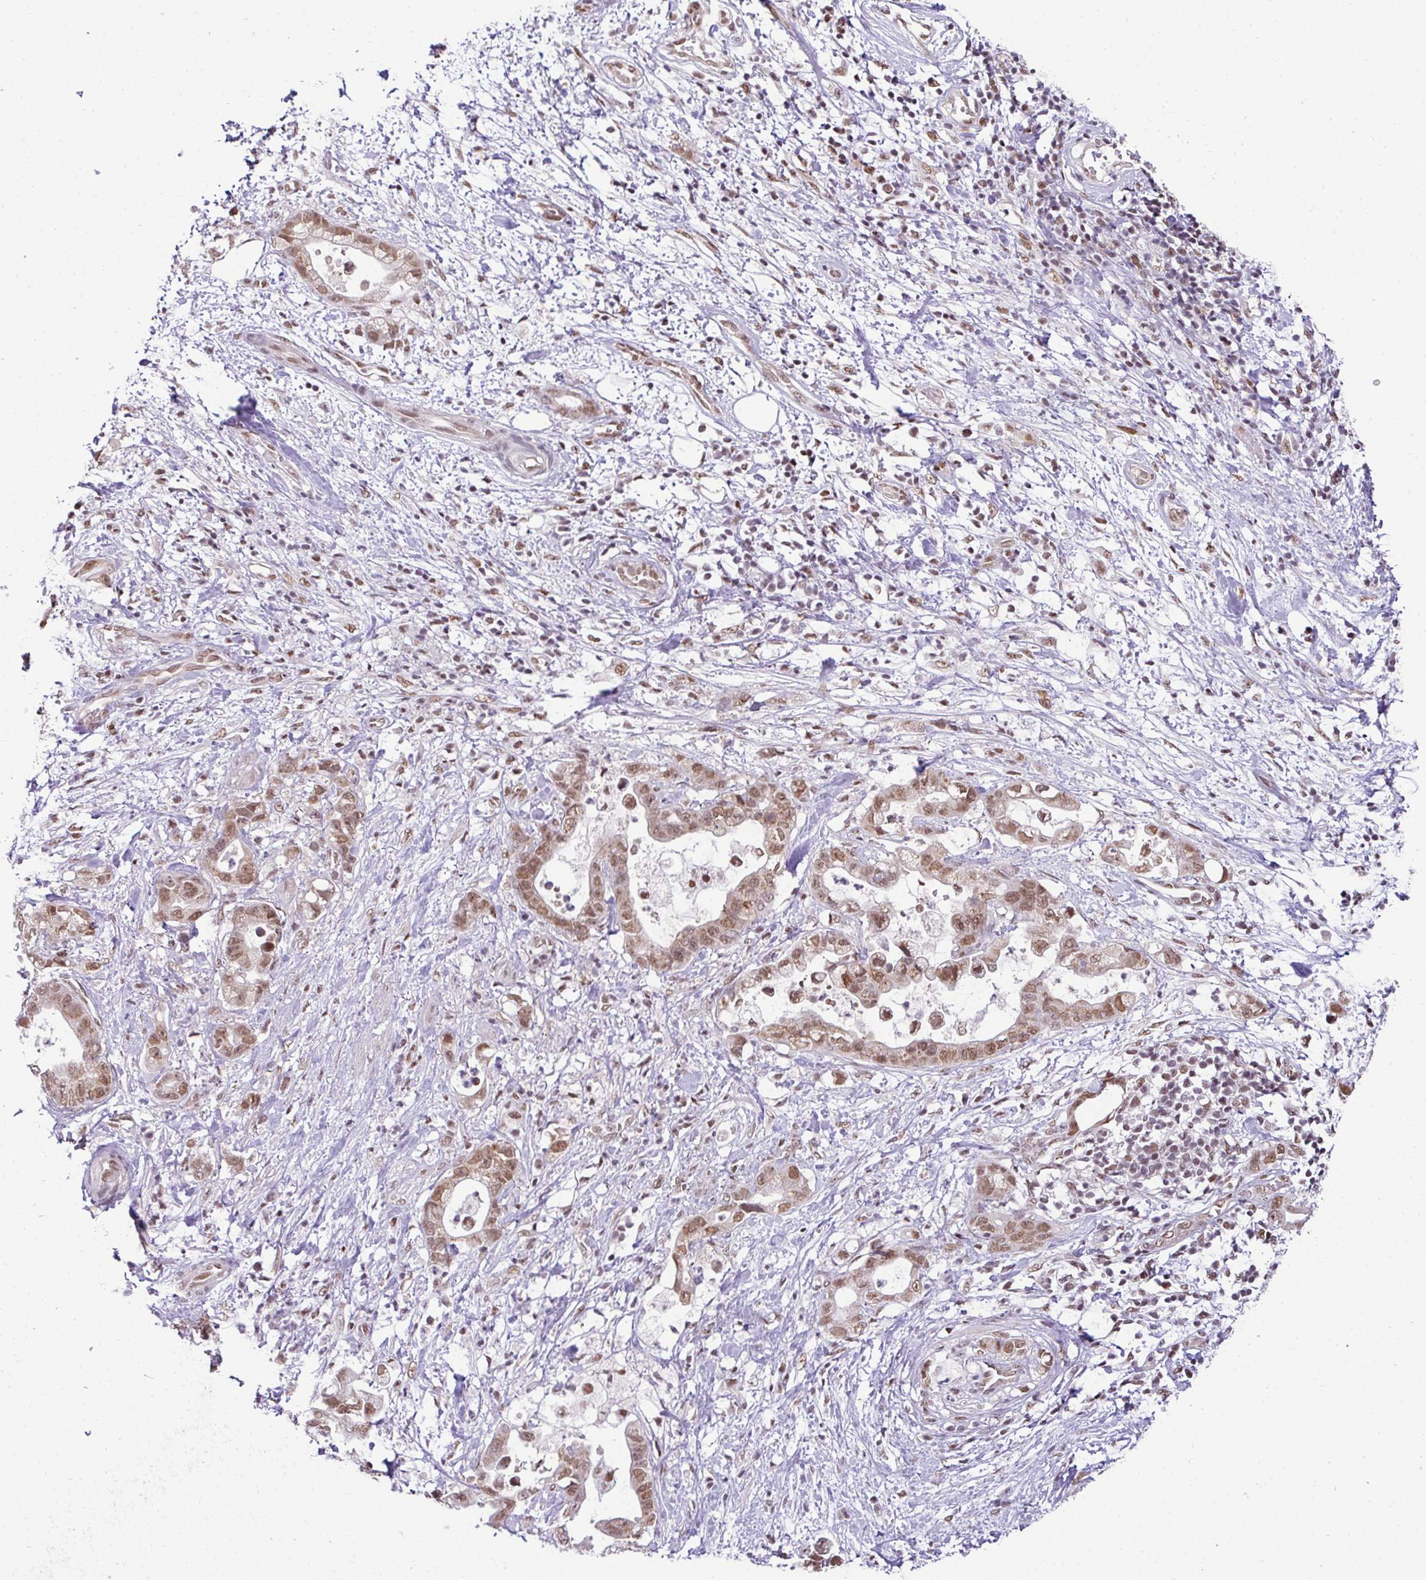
{"staining": {"intensity": "moderate", "quantity": ">75%", "location": "nuclear"}, "tissue": "stomach cancer", "cell_type": "Tumor cells", "image_type": "cancer", "snomed": [{"axis": "morphology", "description": "Adenocarcinoma, NOS"}, {"axis": "topography", "description": "Stomach"}], "caption": "Approximately >75% of tumor cells in stomach cancer (adenocarcinoma) display moderate nuclear protein expression as visualized by brown immunohistochemical staining.", "gene": "PGAP4", "patient": {"sex": "male", "age": 55}}